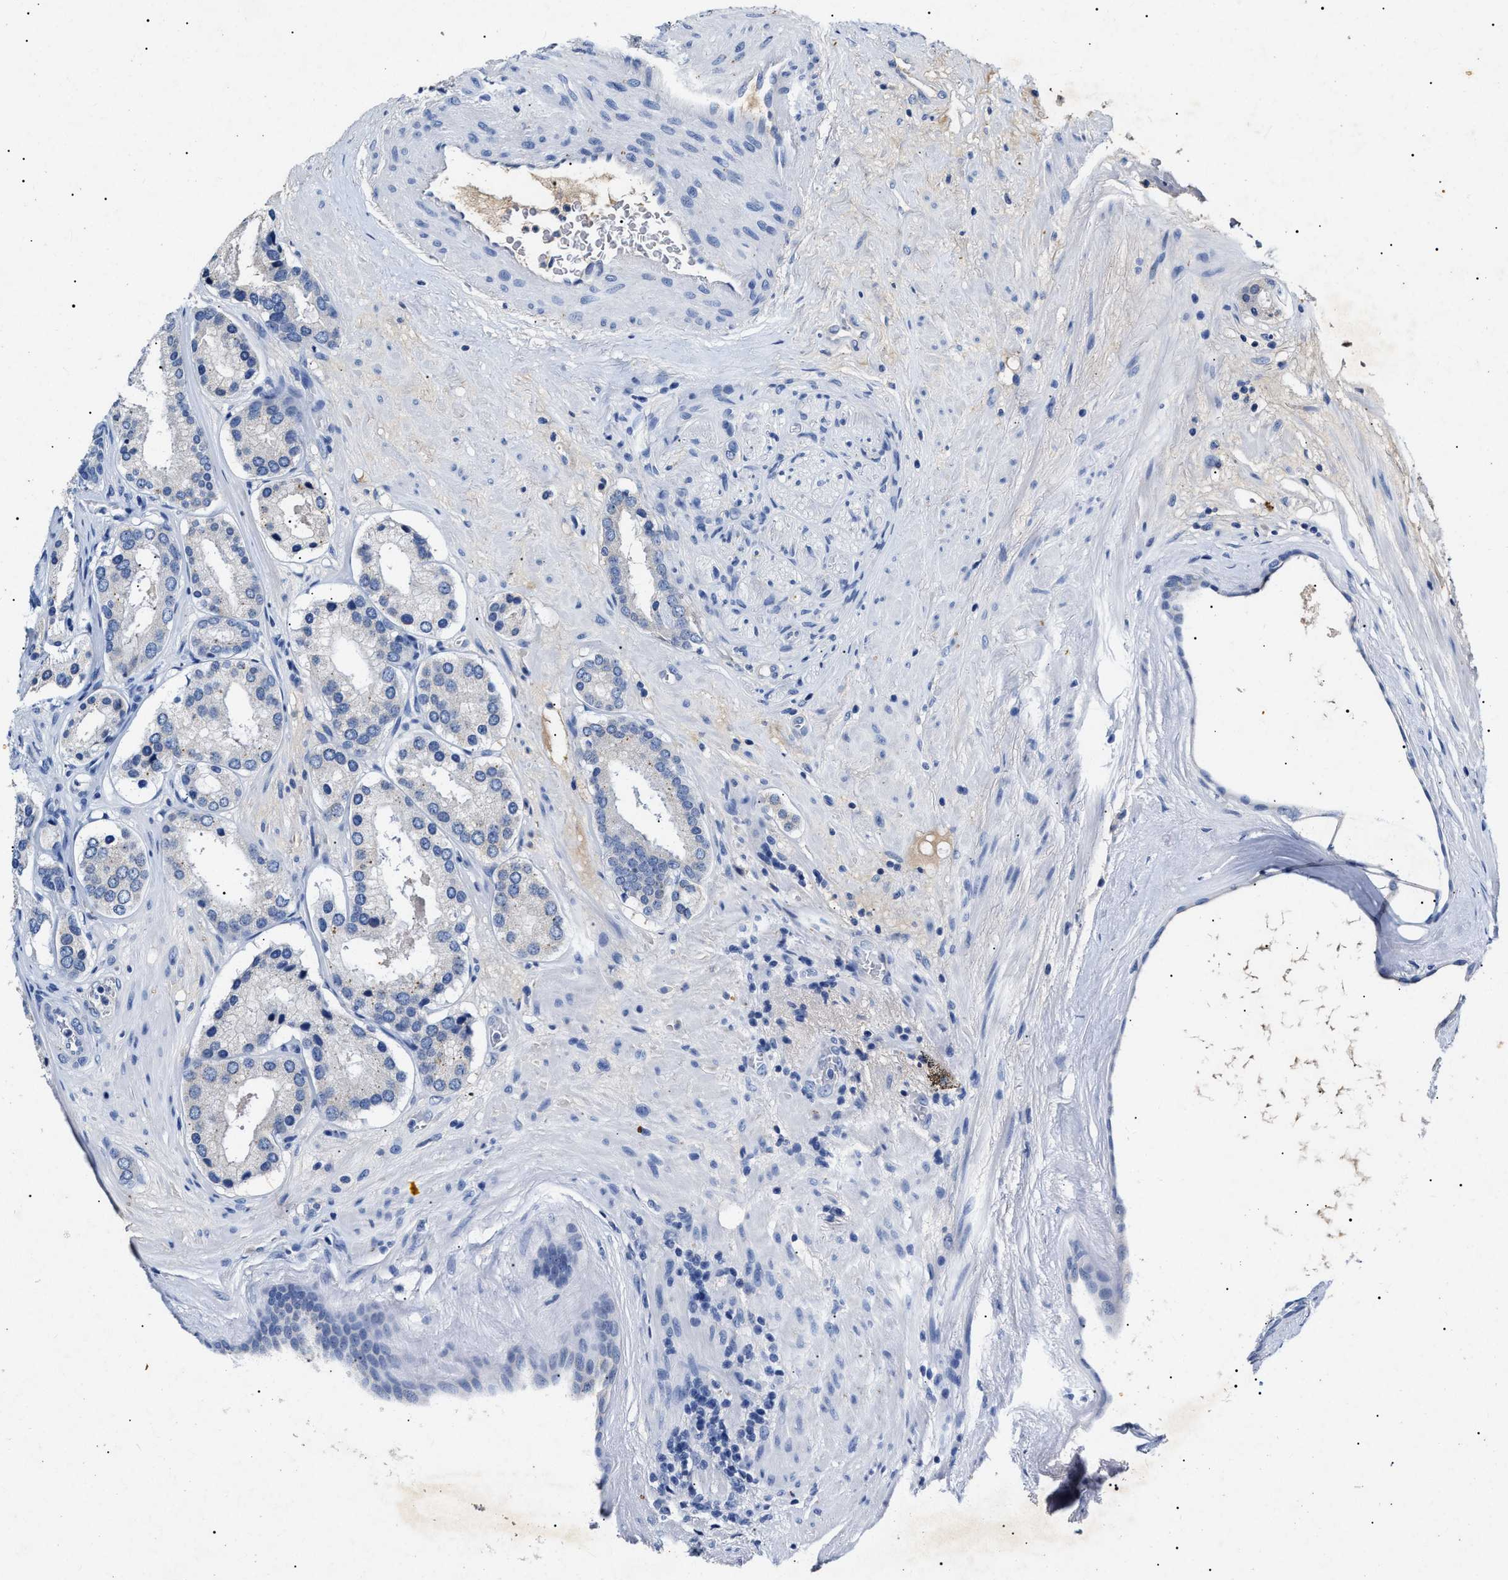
{"staining": {"intensity": "negative", "quantity": "none", "location": "none"}, "tissue": "prostate cancer", "cell_type": "Tumor cells", "image_type": "cancer", "snomed": [{"axis": "morphology", "description": "Adenocarcinoma, Low grade"}, {"axis": "topography", "description": "Prostate"}], "caption": "DAB immunohistochemical staining of prostate adenocarcinoma (low-grade) displays no significant staining in tumor cells. (Stains: DAB immunohistochemistry with hematoxylin counter stain, Microscopy: brightfield microscopy at high magnification).", "gene": "LRRC8E", "patient": {"sex": "male", "age": 69}}